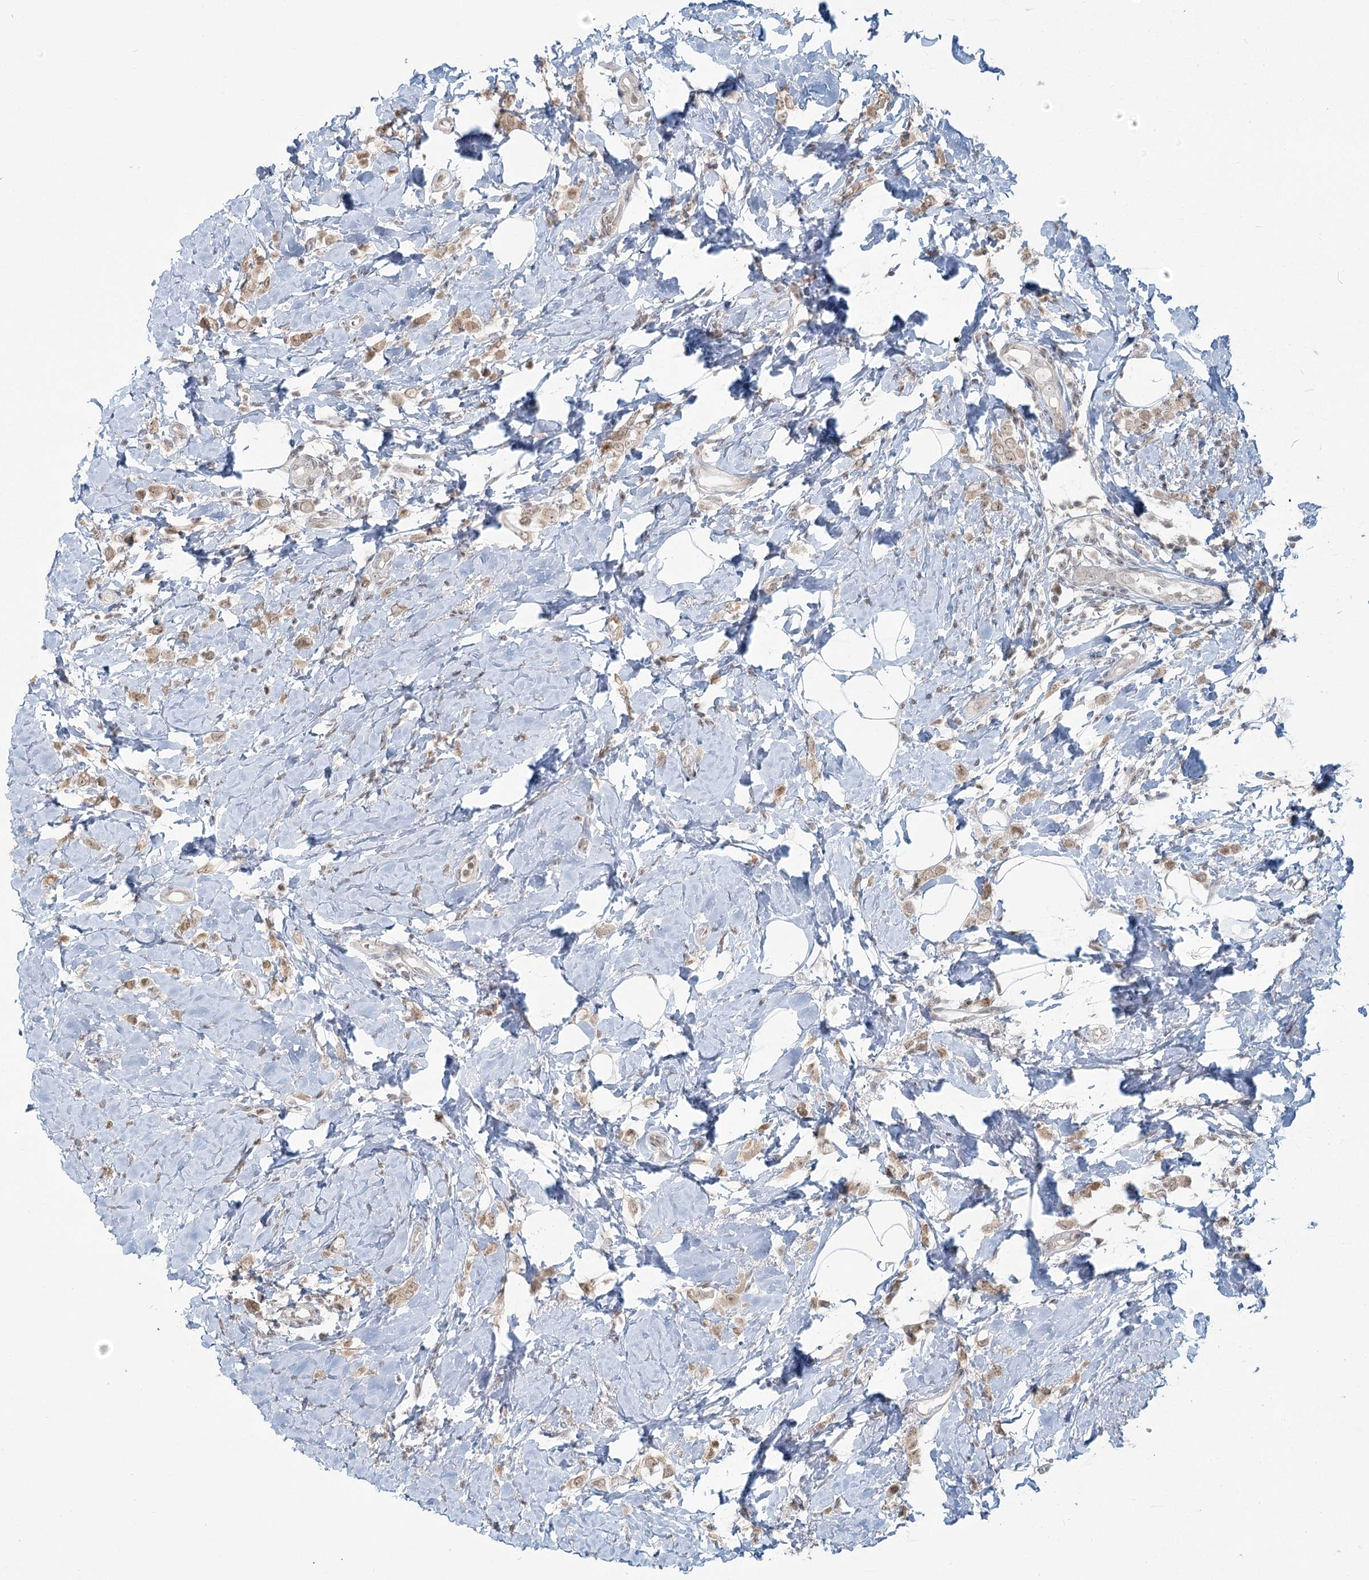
{"staining": {"intensity": "weak", "quantity": ">75%", "location": "nuclear"}, "tissue": "breast cancer", "cell_type": "Tumor cells", "image_type": "cancer", "snomed": [{"axis": "morphology", "description": "Lobular carcinoma"}, {"axis": "topography", "description": "Breast"}], "caption": "IHC of lobular carcinoma (breast) demonstrates low levels of weak nuclear expression in about >75% of tumor cells.", "gene": "R3HCC1L", "patient": {"sex": "female", "age": 47}}